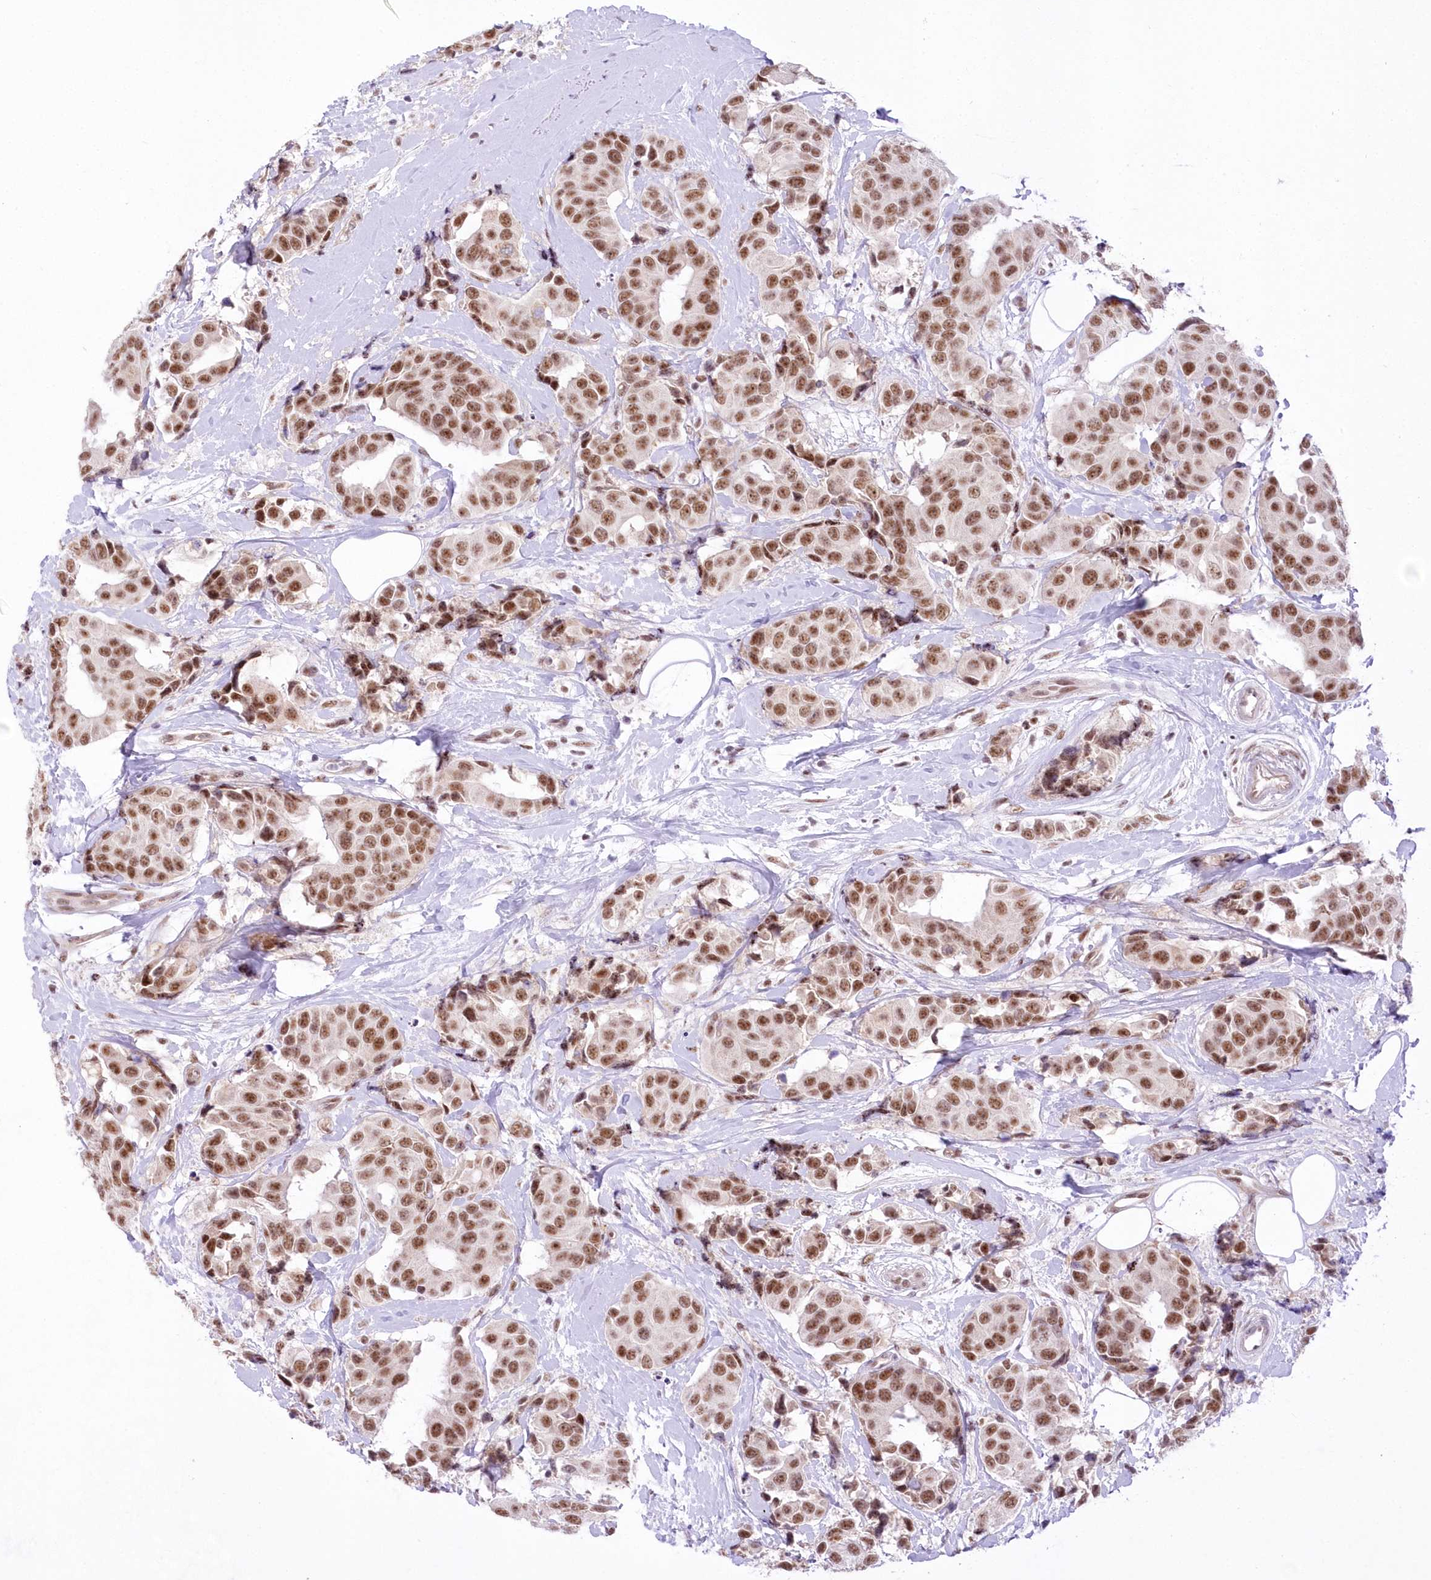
{"staining": {"intensity": "moderate", "quantity": ">75%", "location": "nuclear"}, "tissue": "breast cancer", "cell_type": "Tumor cells", "image_type": "cancer", "snomed": [{"axis": "morphology", "description": "Normal tissue, NOS"}, {"axis": "morphology", "description": "Duct carcinoma"}, {"axis": "topography", "description": "Breast"}], "caption": "Human breast infiltrating ductal carcinoma stained with a brown dye reveals moderate nuclear positive expression in about >75% of tumor cells.", "gene": "NSUN2", "patient": {"sex": "female", "age": 39}}